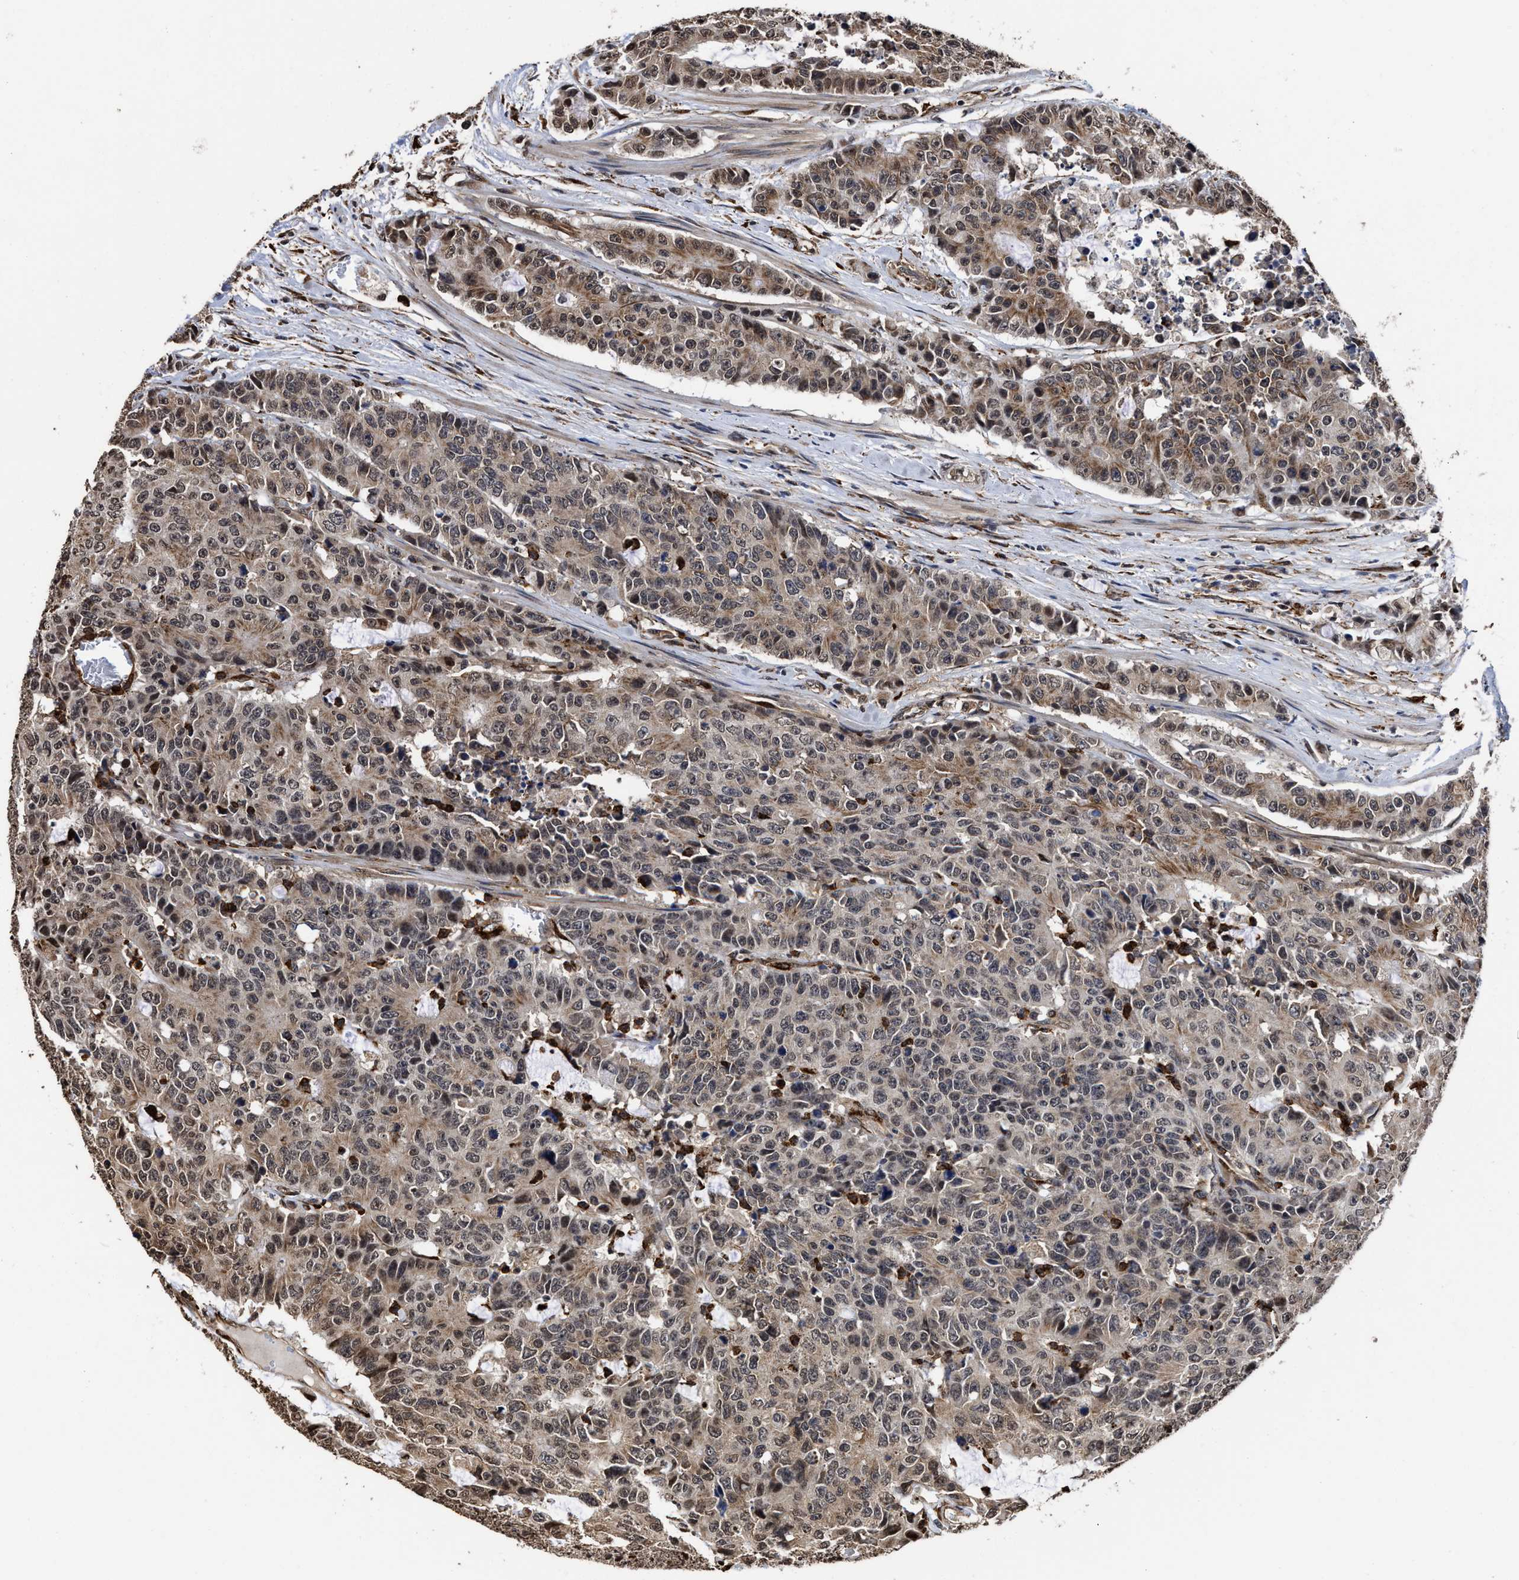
{"staining": {"intensity": "moderate", "quantity": ">75%", "location": "cytoplasmic/membranous,nuclear"}, "tissue": "colorectal cancer", "cell_type": "Tumor cells", "image_type": "cancer", "snomed": [{"axis": "morphology", "description": "Adenocarcinoma, NOS"}, {"axis": "topography", "description": "Colon"}], "caption": "Human colorectal cancer (adenocarcinoma) stained for a protein (brown) shows moderate cytoplasmic/membranous and nuclear positive expression in approximately >75% of tumor cells.", "gene": "SEPTIN2", "patient": {"sex": "female", "age": 86}}